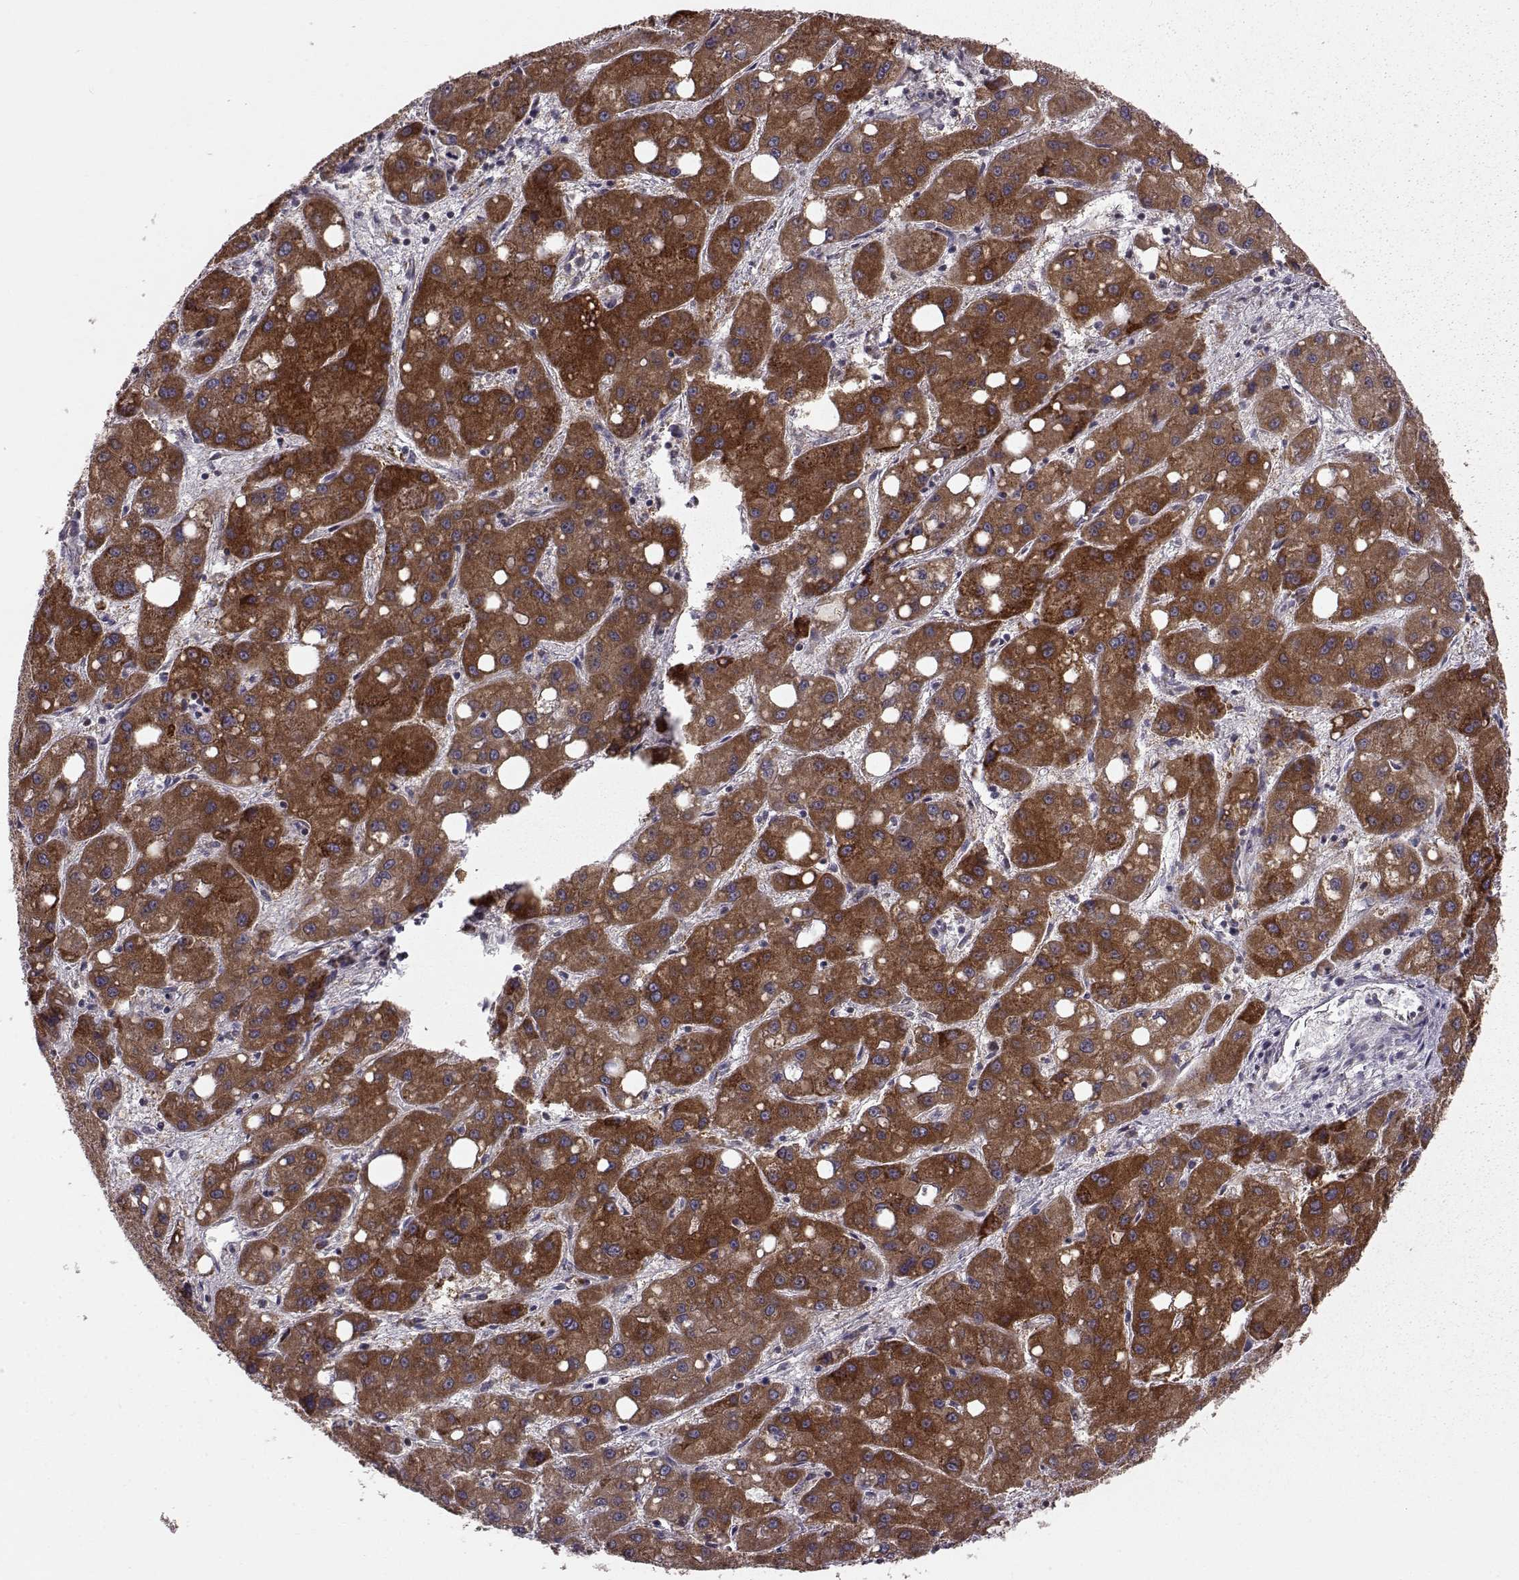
{"staining": {"intensity": "strong", "quantity": ">75%", "location": "cytoplasmic/membranous"}, "tissue": "liver cancer", "cell_type": "Tumor cells", "image_type": "cancer", "snomed": [{"axis": "morphology", "description": "Carcinoma, Hepatocellular, NOS"}, {"axis": "topography", "description": "Liver"}], "caption": "Human liver hepatocellular carcinoma stained with a protein marker displays strong staining in tumor cells.", "gene": "FAM8A1", "patient": {"sex": "male", "age": 73}}